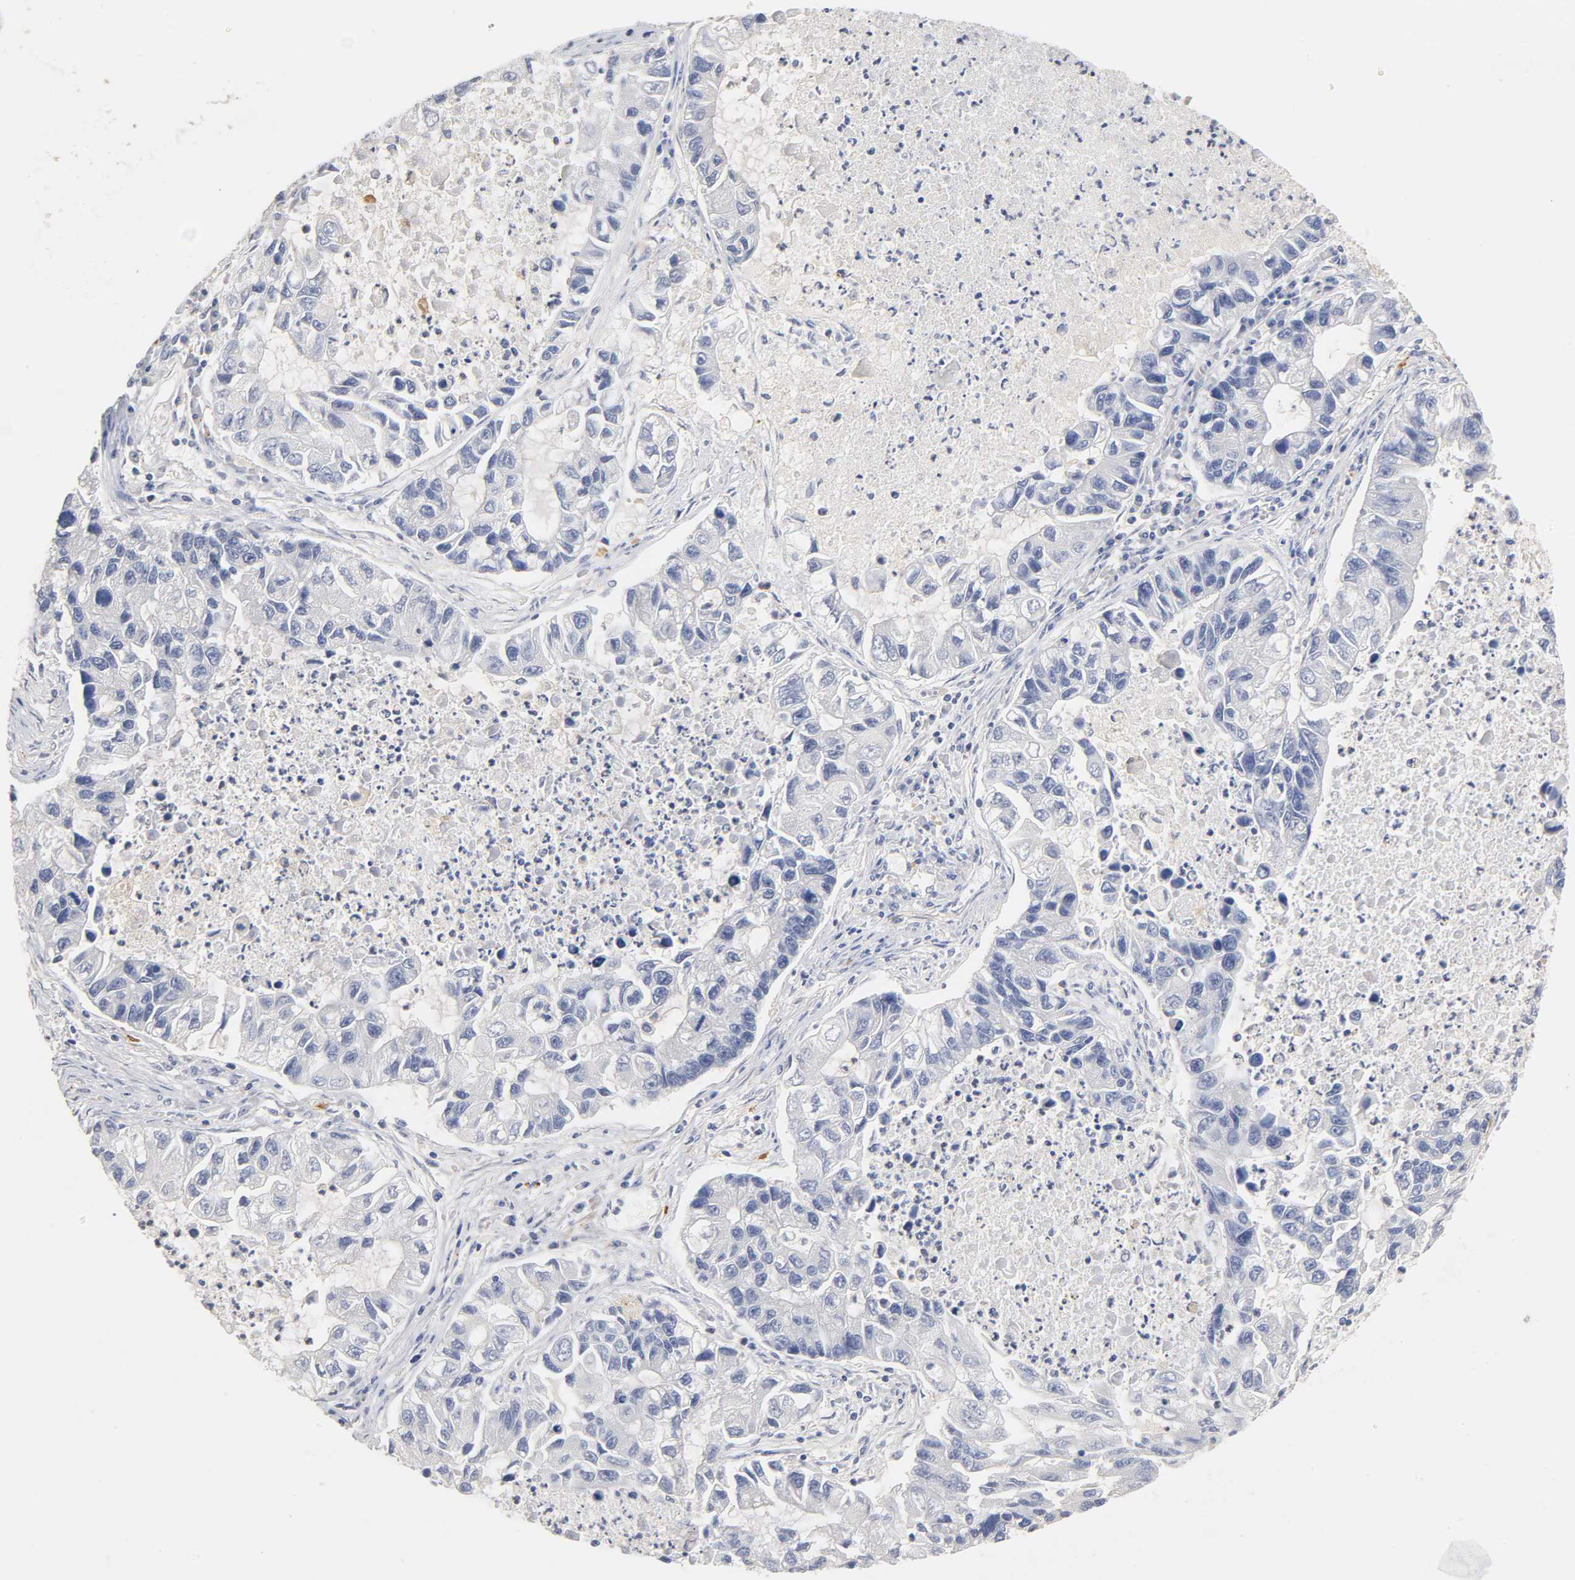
{"staining": {"intensity": "negative", "quantity": "none", "location": "none"}, "tissue": "lung cancer", "cell_type": "Tumor cells", "image_type": "cancer", "snomed": [{"axis": "morphology", "description": "Adenocarcinoma, NOS"}, {"axis": "topography", "description": "Lung"}], "caption": "This is an IHC image of adenocarcinoma (lung). There is no staining in tumor cells.", "gene": "SEMA5A", "patient": {"sex": "female", "age": 51}}